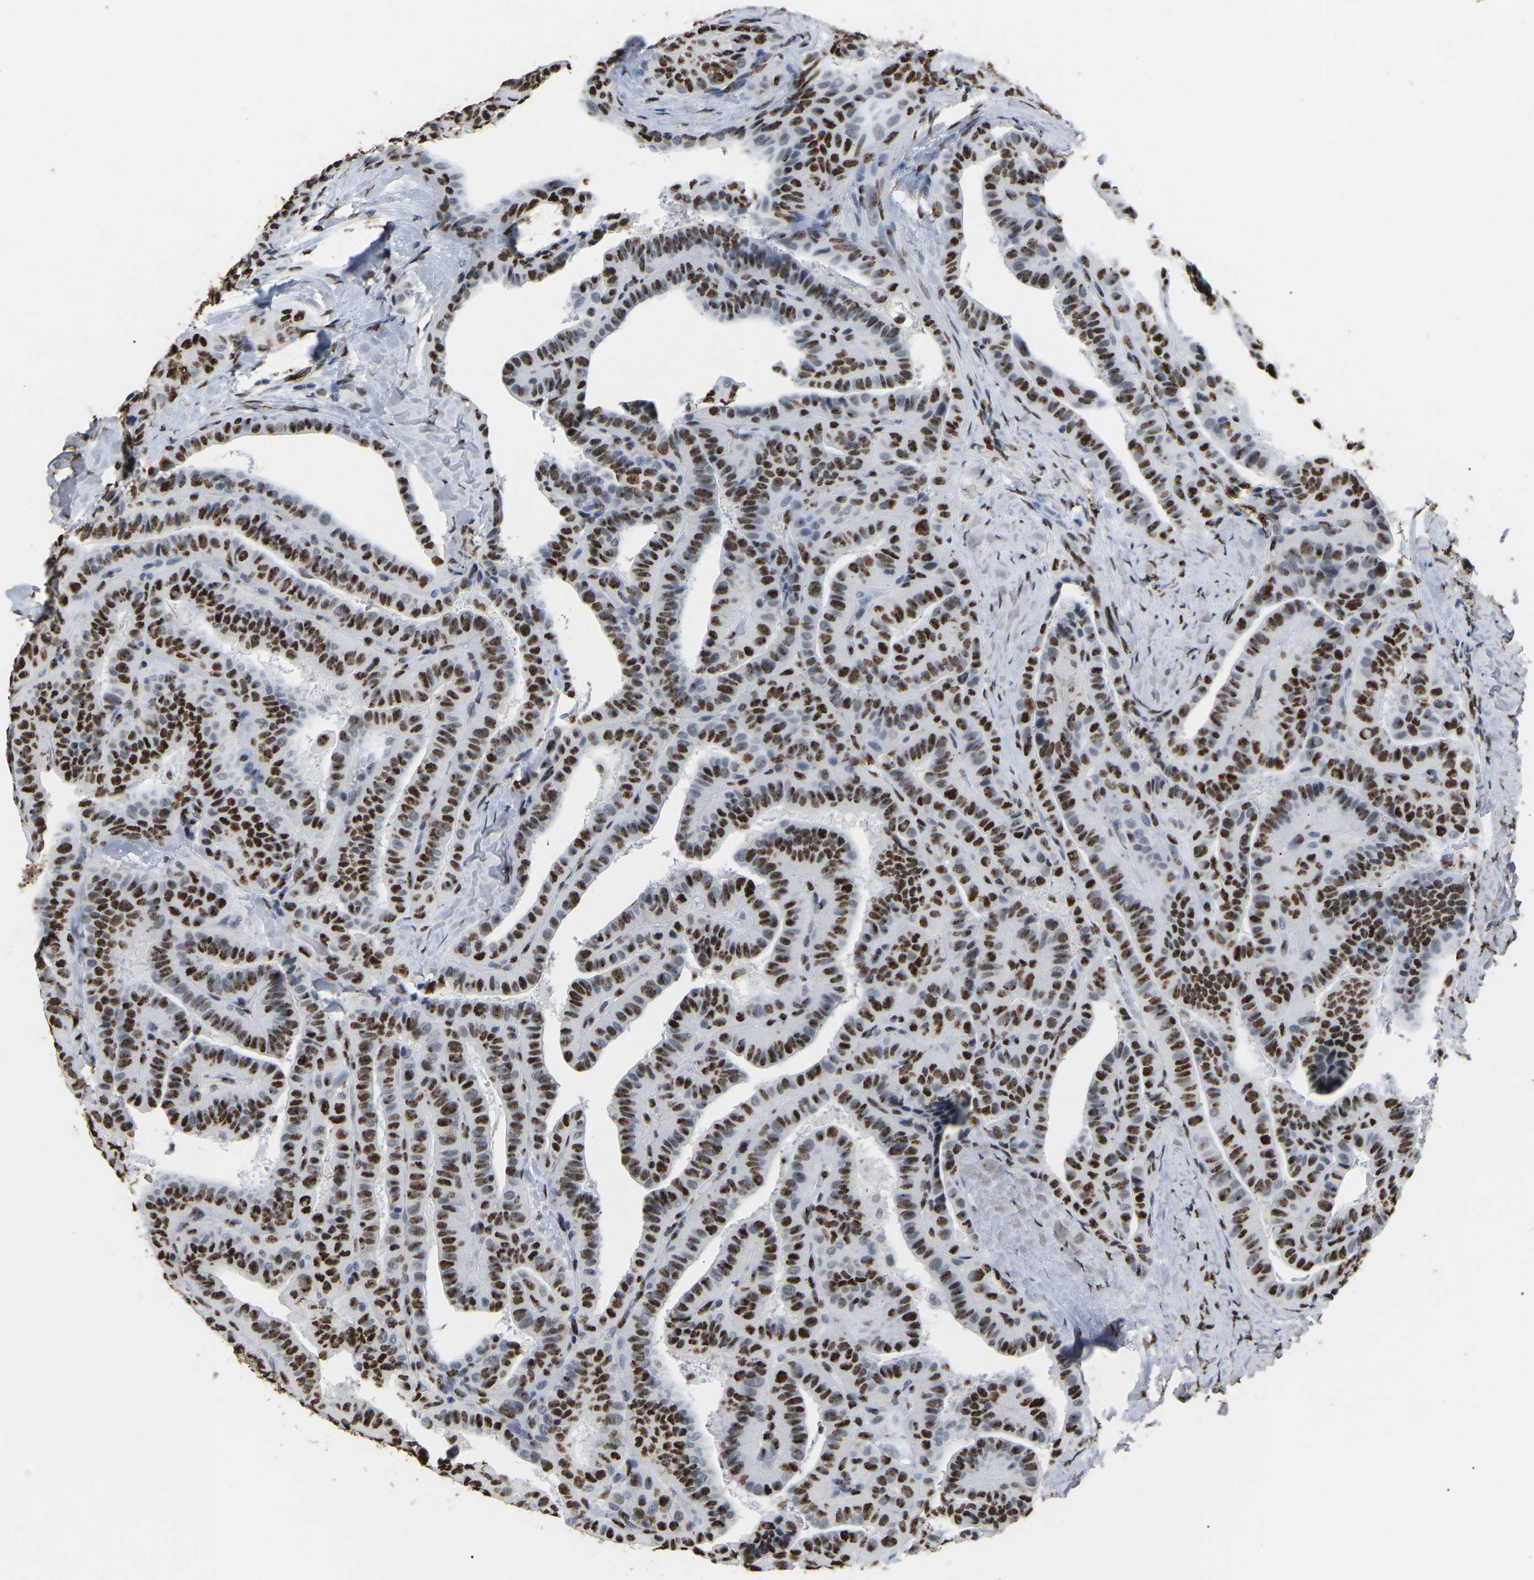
{"staining": {"intensity": "strong", "quantity": ">75%", "location": "nuclear"}, "tissue": "thyroid cancer", "cell_type": "Tumor cells", "image_type": "cancer", "snomed": [{"axis": "morphology", "description": "Papillary adenocarcinoma, NOS"}, {"axis": "topography", "description": "Thyroid gland"}], "caption": "Protein expression analysis of human papillary adenocarcinoma (thyroid) reveals strong nuclear staining in approximately >75% of tumor cells. (DAB IHC, brown staining for protein, blue staining for nuclei).", "gene": "RBL2", "patient": {"sex": "male", "age": 77}}